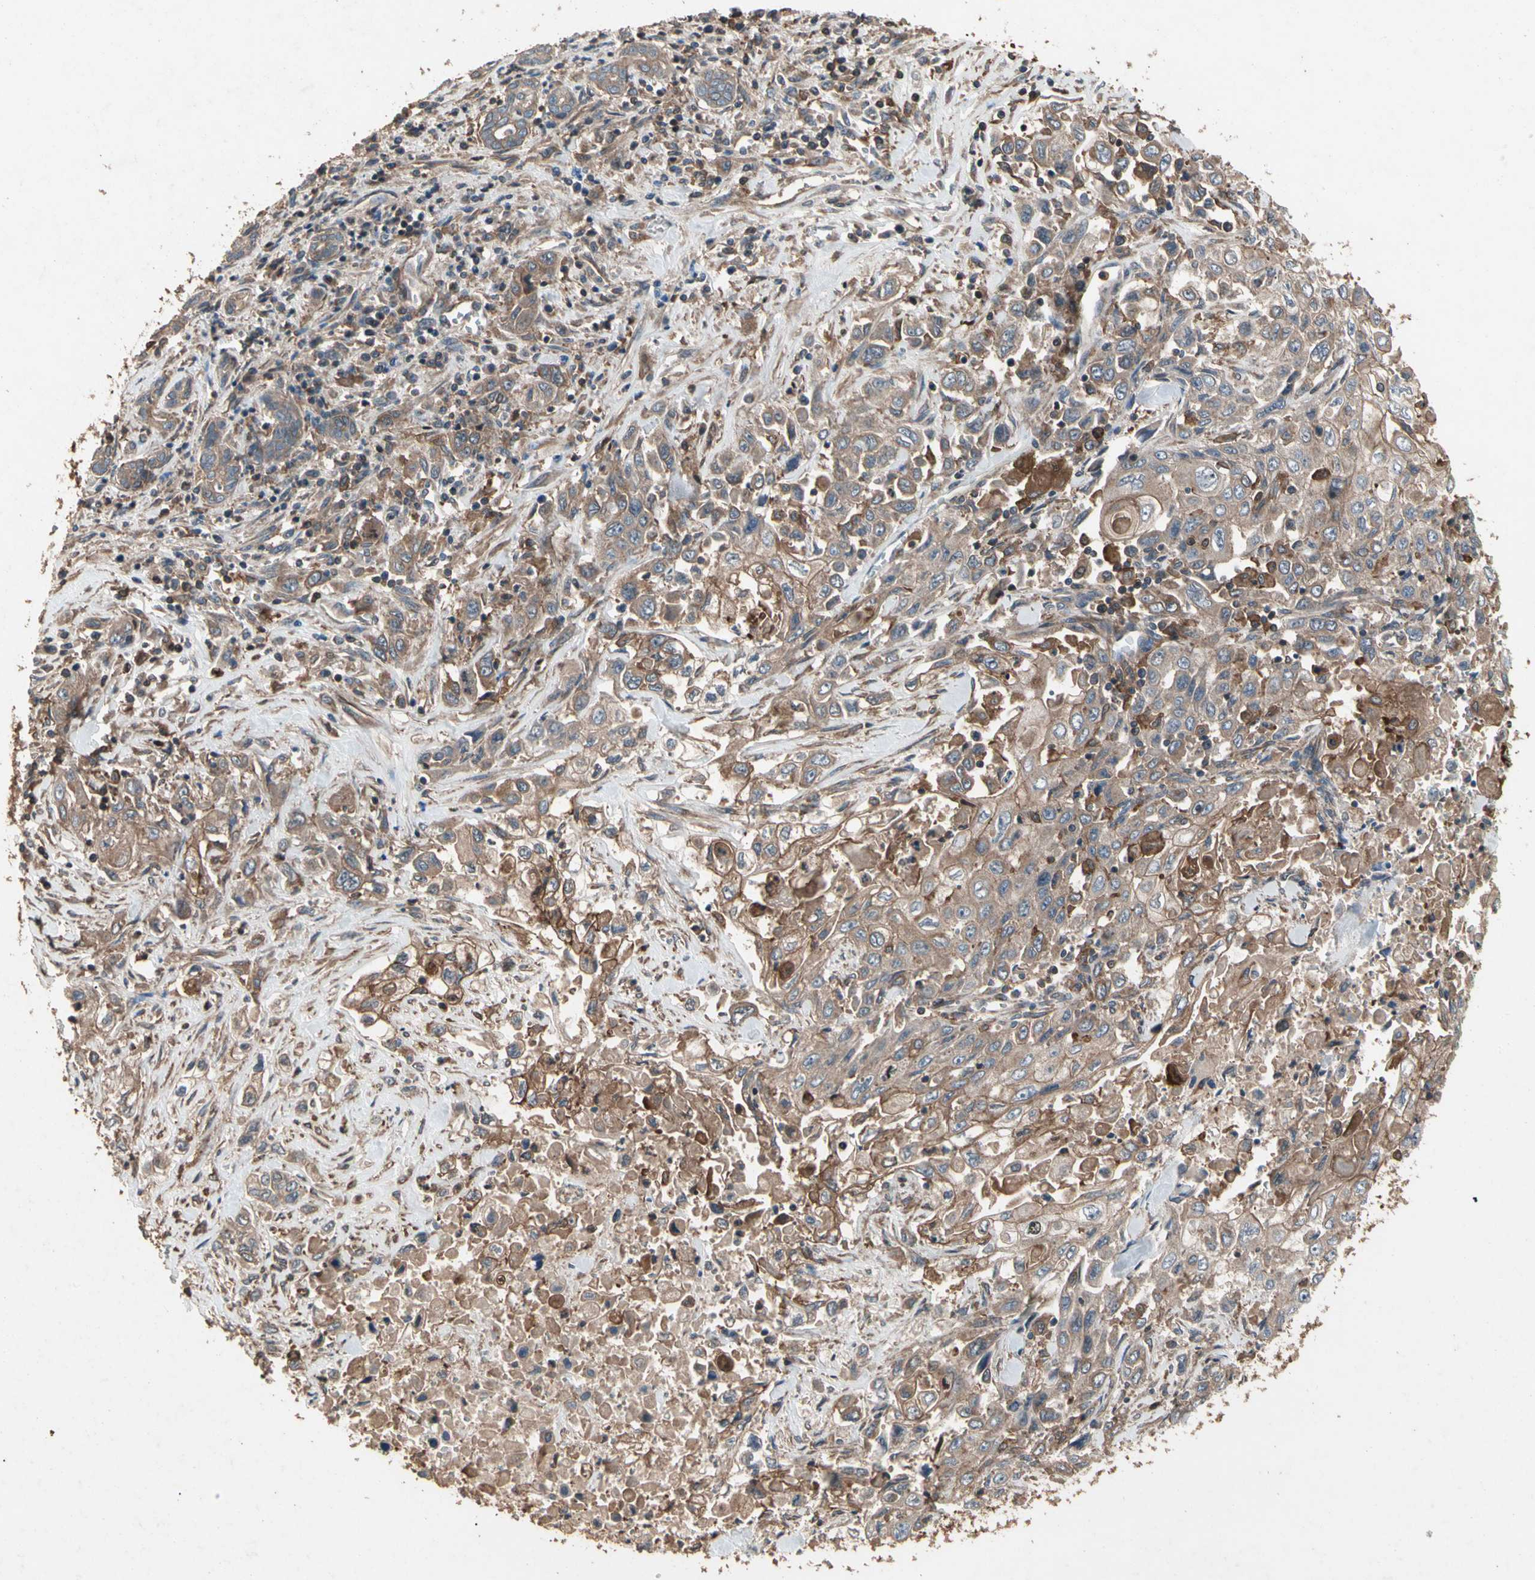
{"staining": {"intensity": "moderate", "quantity": ">75%", "location": "cytoplasmic/membranous"}, "tissue": "pancreatic cancer", "cell_type": "Tumor cells", "image_type": "cancer", "snomed": [{"axis": "morphology", "description": "Adenocarcinoma, NOS"}, {"axis": "topography", "description": "Pancreas"}], "caption": "Human pancreatic cancer stained with a brown dye shows moderate cytoplasmic/membranous positive positivity in approximately >75% of tumor cells.", "gene": "AGBL2", "patient": {"sex": "male", "age": 70}}